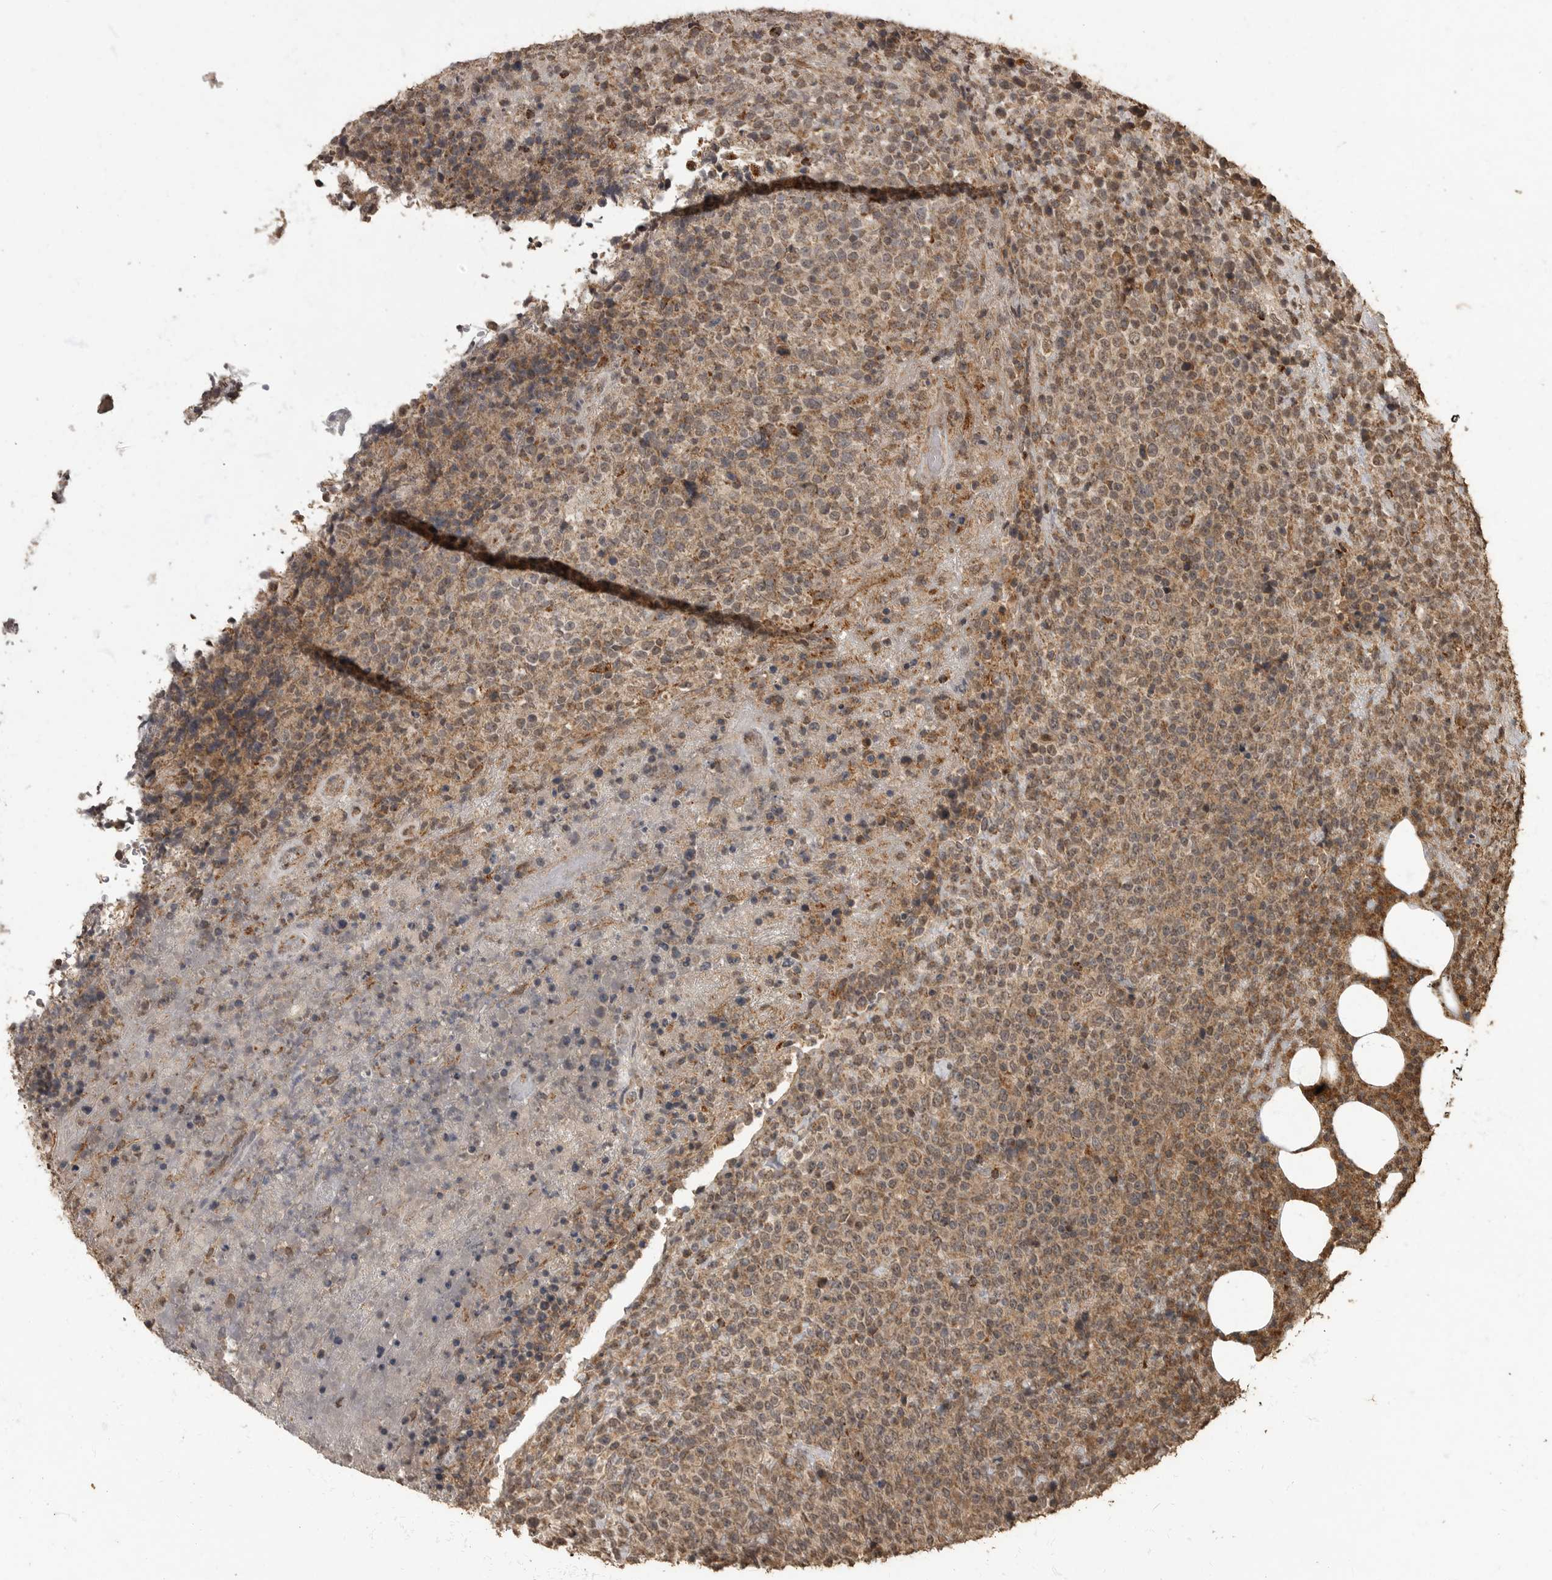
{"staining": {"intensity": "weak", "quantity": ">75%", "location": "cytoplasmic/membranous"}, "tissue": "lymphoma", "cell_type": "Tumor cells", "image_type": "cancer", "snomed": [{"axis": "morphology", "description": "Malignant lymphoma, non-Hodgkin's type, High grade"}, {"axis": "topography", "description": "Lymph node"}], "caption": "Lymphoma stained with a protein marker displays weak staining in tumor cells.", "gene": "MAFG", "patient": {"sex": "male", "age": 13}}